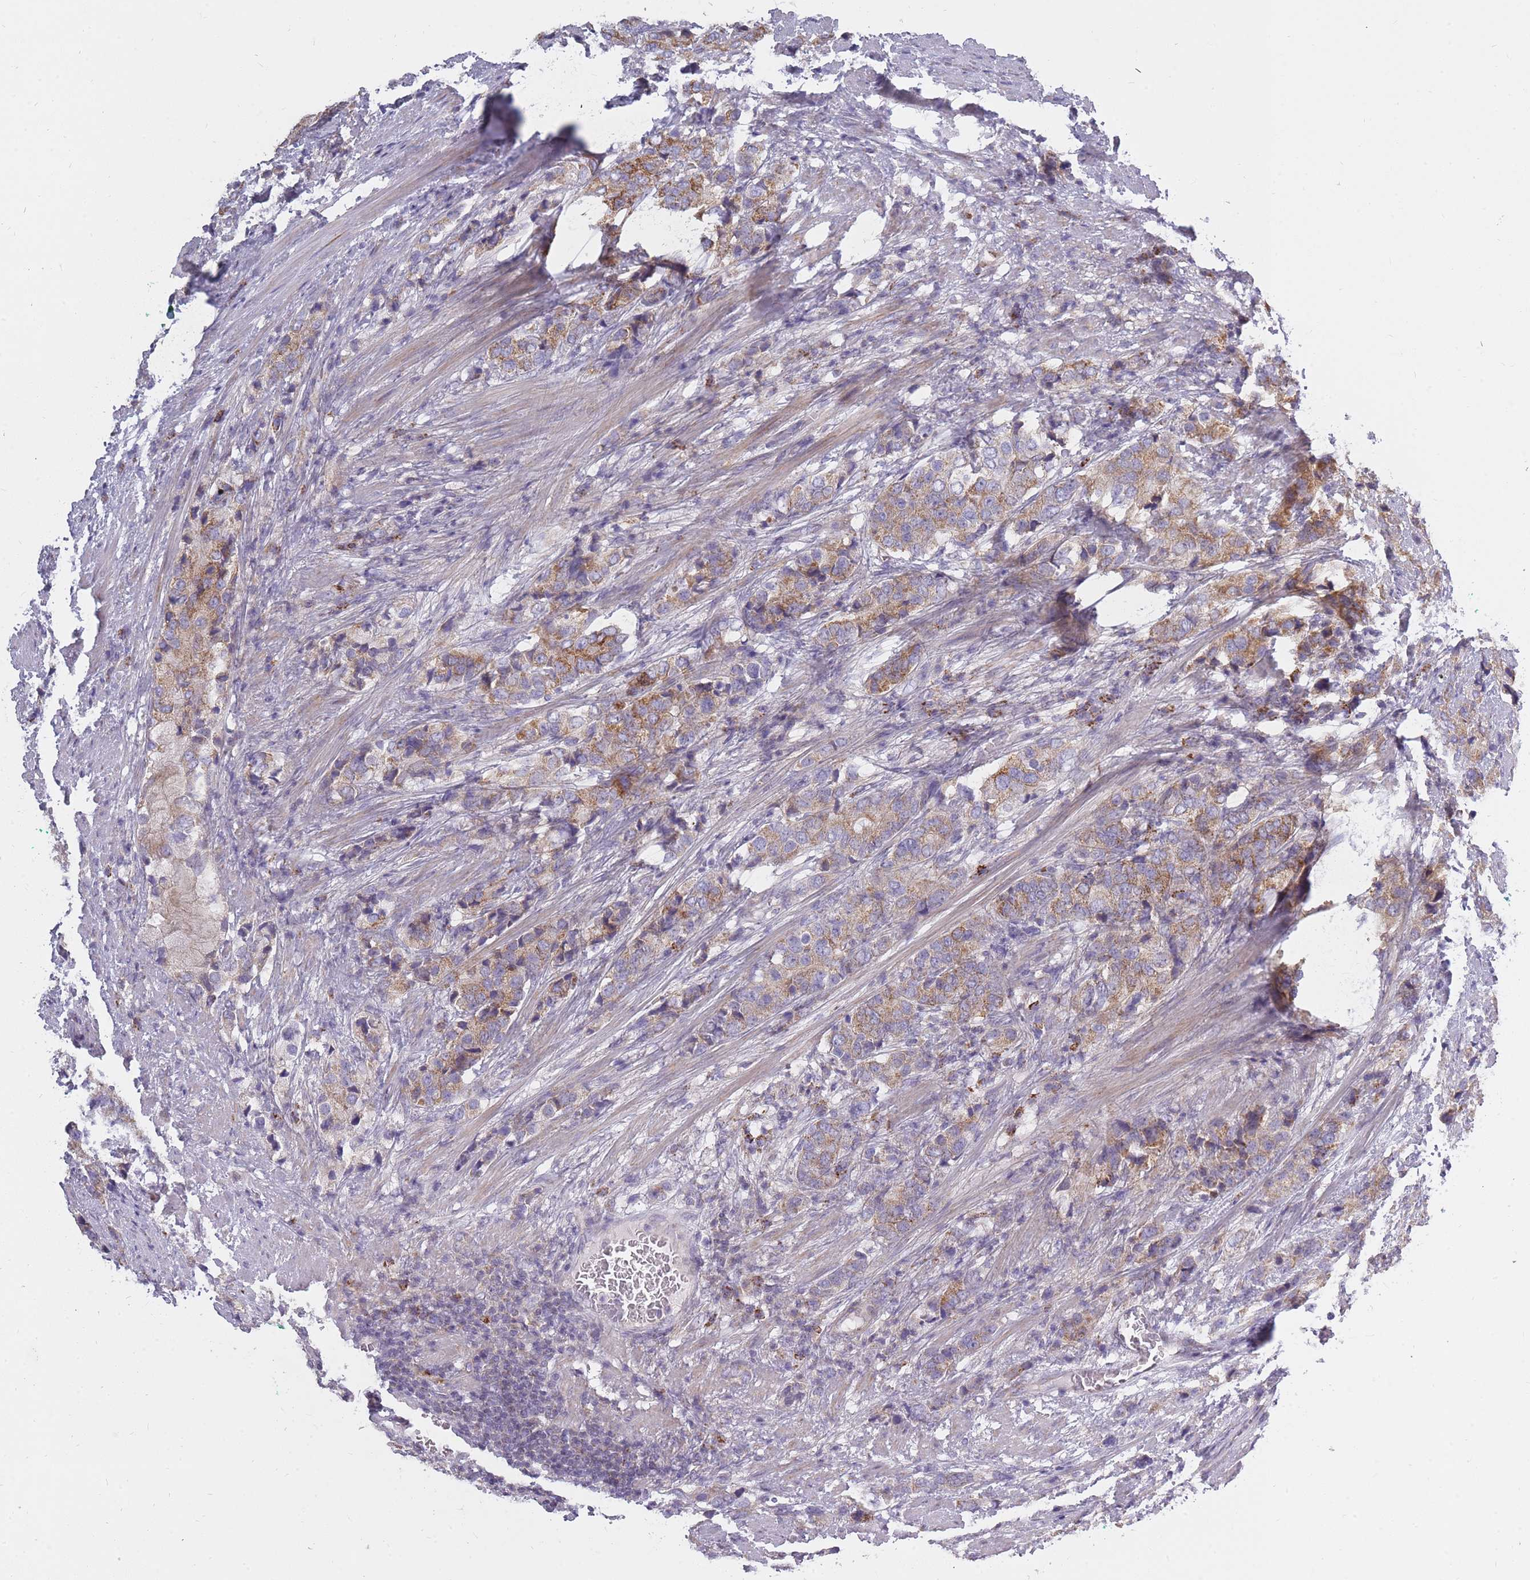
{"staining": {"intensity": "moderate", "quantity": "25%-75%", "location": "cytoplasmic/membranous"}, "tissue": "prostate cancer", "cell_type": "Tumor cells", "image_type": "cancer", "snomed": [{"axis": "morphology", "description": "Adenocarcinoma, High grade"}, {"axis": "topography", "description": "Prostate"}], "caption": "Brown immunohistochemical staining in adenocarcinoma (high-grade) (prostate) exhibits moderate cytoplasmic/membranous staining in about 25%-75% of tumor cells. The staining was performed using DAB (3,3'-diaminobenzidine) to visualize the protein expression in brown, while the nuclei were stained in blue with hematoxylin (Magnification: 20x).", "gene": "ALKBH4", "patient": {"sex": "male", "age": 62}}